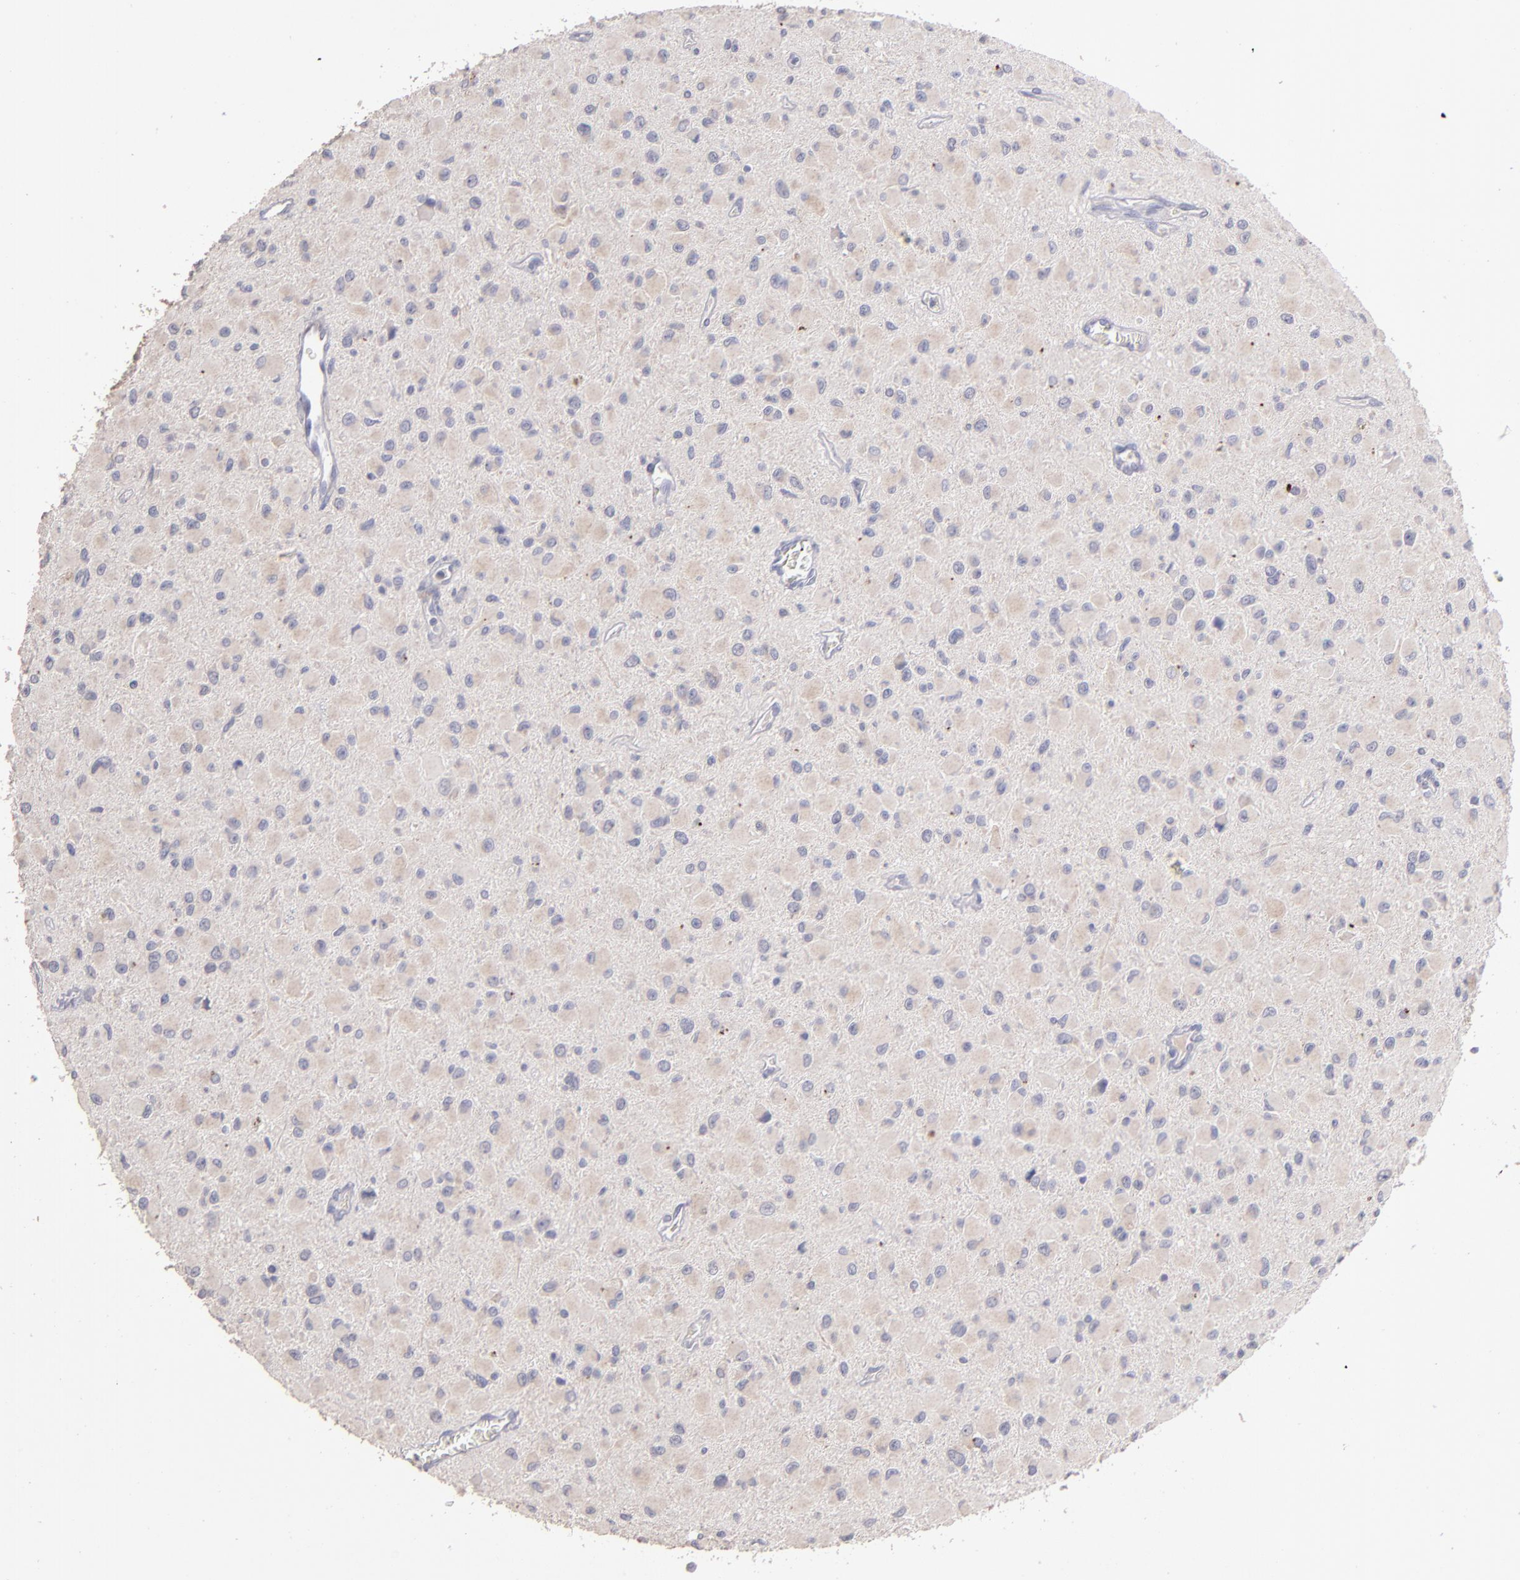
{"staining": {"intensity": "moderate", "quantity": "<25%", "location": "cytoplasmic/membranous"}, "tissue": "glioma", "cell_type": "Tumor cells", "image_type": "cancer", "snomed": [{"axis": "morphology", "description": "Glioma, malignant, Low grade"}, {"axis": "topography", "description": "Brain"}], "caption": "Immunohistochemistry micrograph of neoplastic tissue: human glioma stained using immunohistochemistry shows low levels of moderate protein expression localized specifically in the cytoplasmic/membranous of tumor cells, appearing as a cytoplasmic/membranous brown color.", "gene": "MAGEE1", "patient": {"sex": "male", "age": 42}}